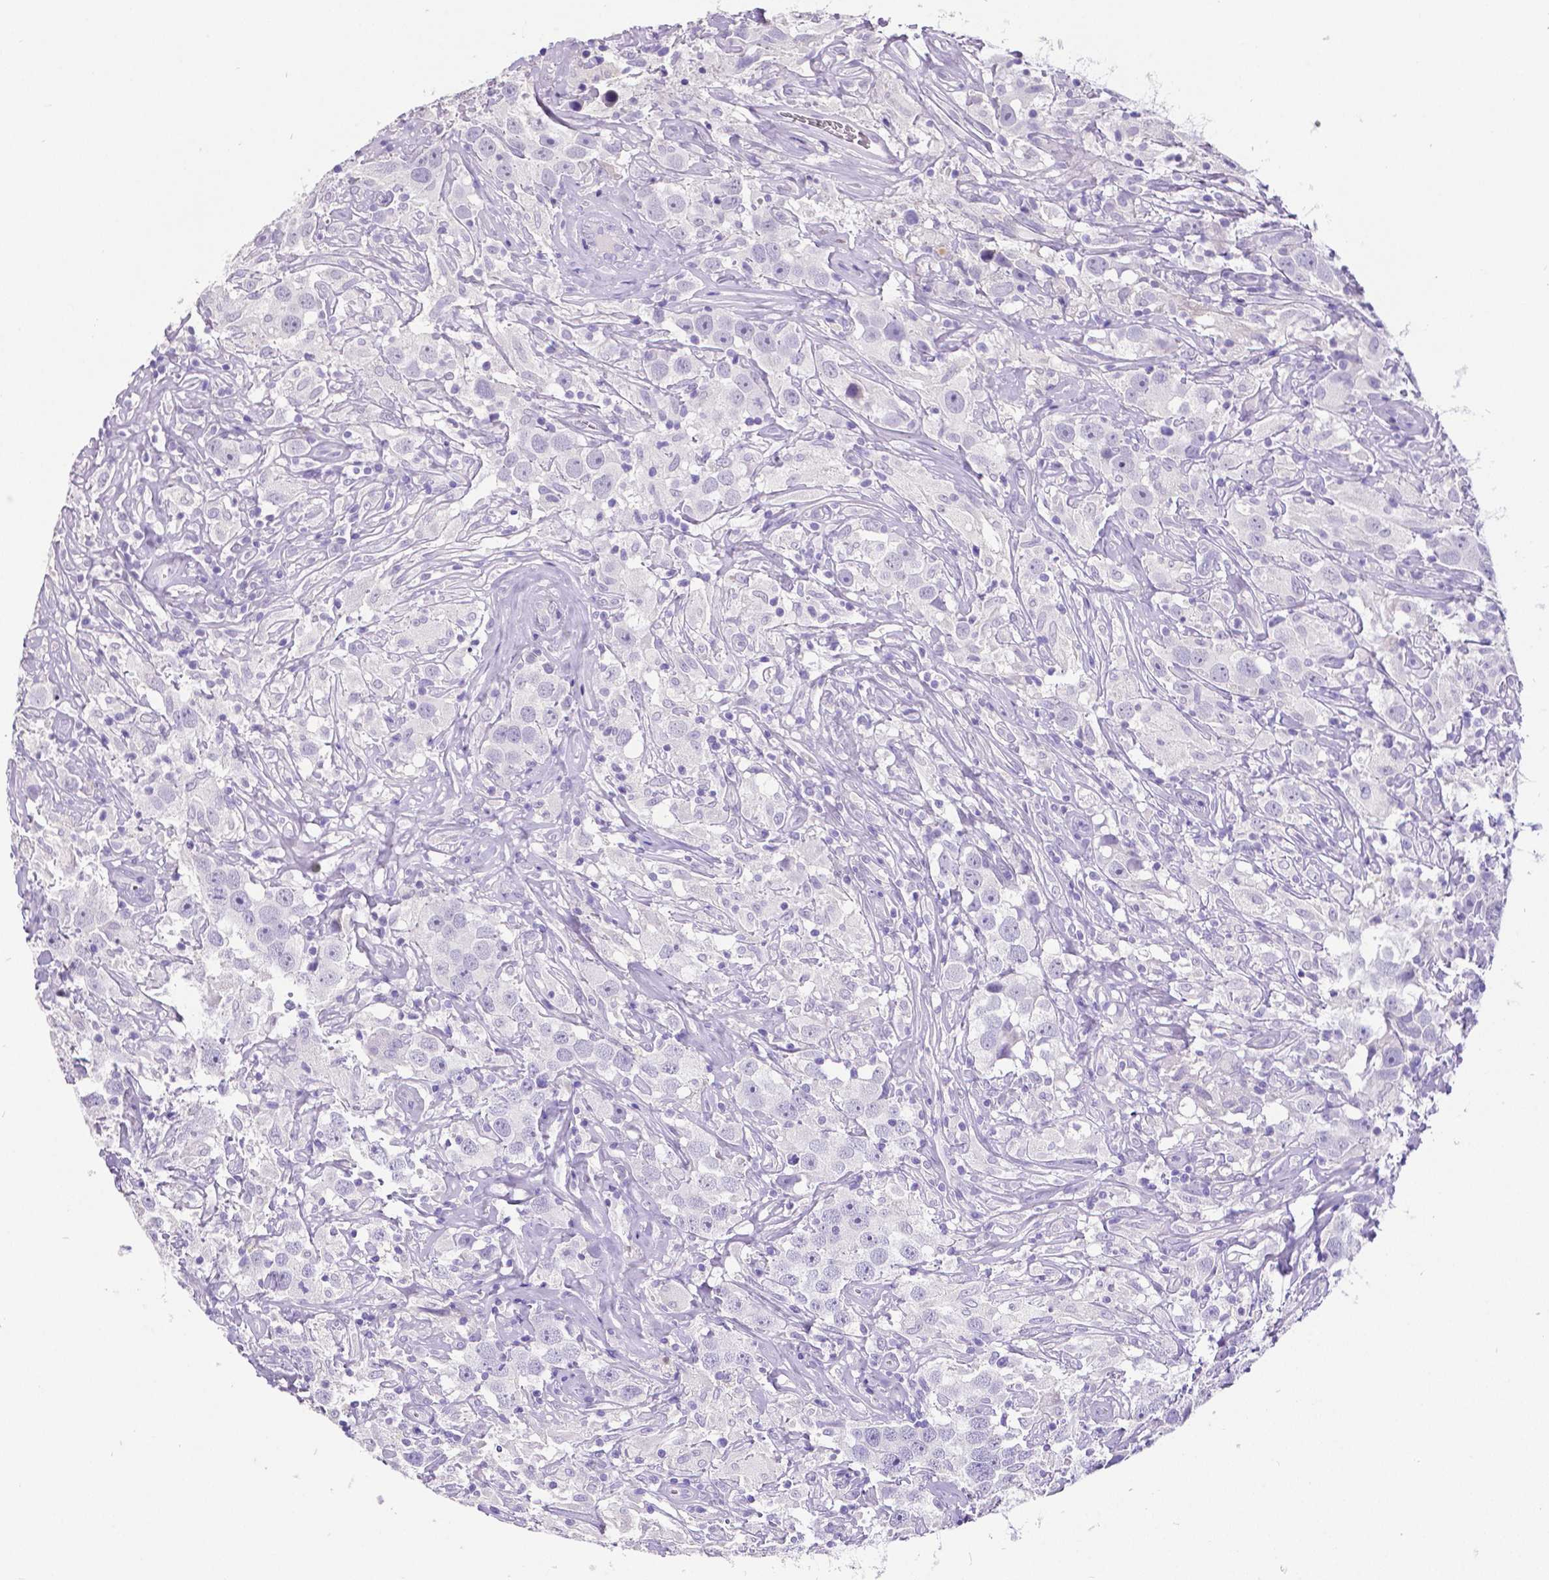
{"staining": {"intensity": "negative", "quantity": "none", "location": "none"}, "tissue": "testis cancer", "cell_type": "Tumor cells", "image_type": "cancer", "snomed": [{"axis": "morphology", "description": "Seminoma, NOS"}, {"axis": "topography", "description": "Testis"}], "caption": "Immunohistochemical staining of human seminoma (testis) displays no significant expression in tumor cells.", "gene": "SATB2", "patient": {"sex": "male", "age": 49}}